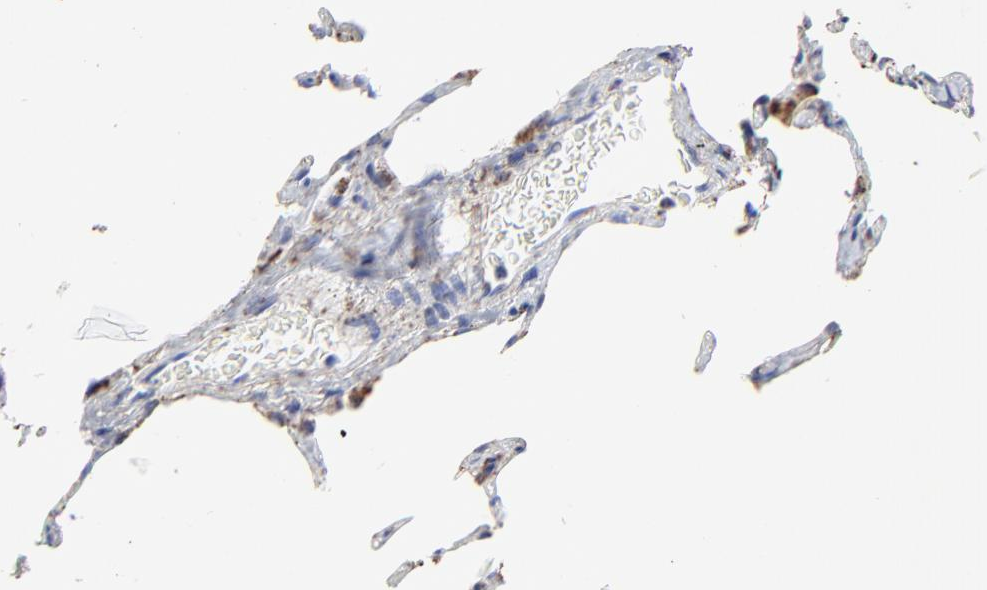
{"staining": {"intensity": "weak", "quantity": "25%-75%", "location": "cytoplasmic/membranous"}, "tissue": "lung", "cell_type": "Alveolar cells", "image_type": "normal", "snomed": [{"axis": "morphology", "description": "Normal tissue, NOS"}, {"axis": "topography", "description": "Lung"}], "caption": "An image of human lung stained for a protein demonstrates weak cytoplasmic/membranous brown staining in alveolar cells.", "gene": "PINK1", "patient": {"sex": "female", "age": 75}}